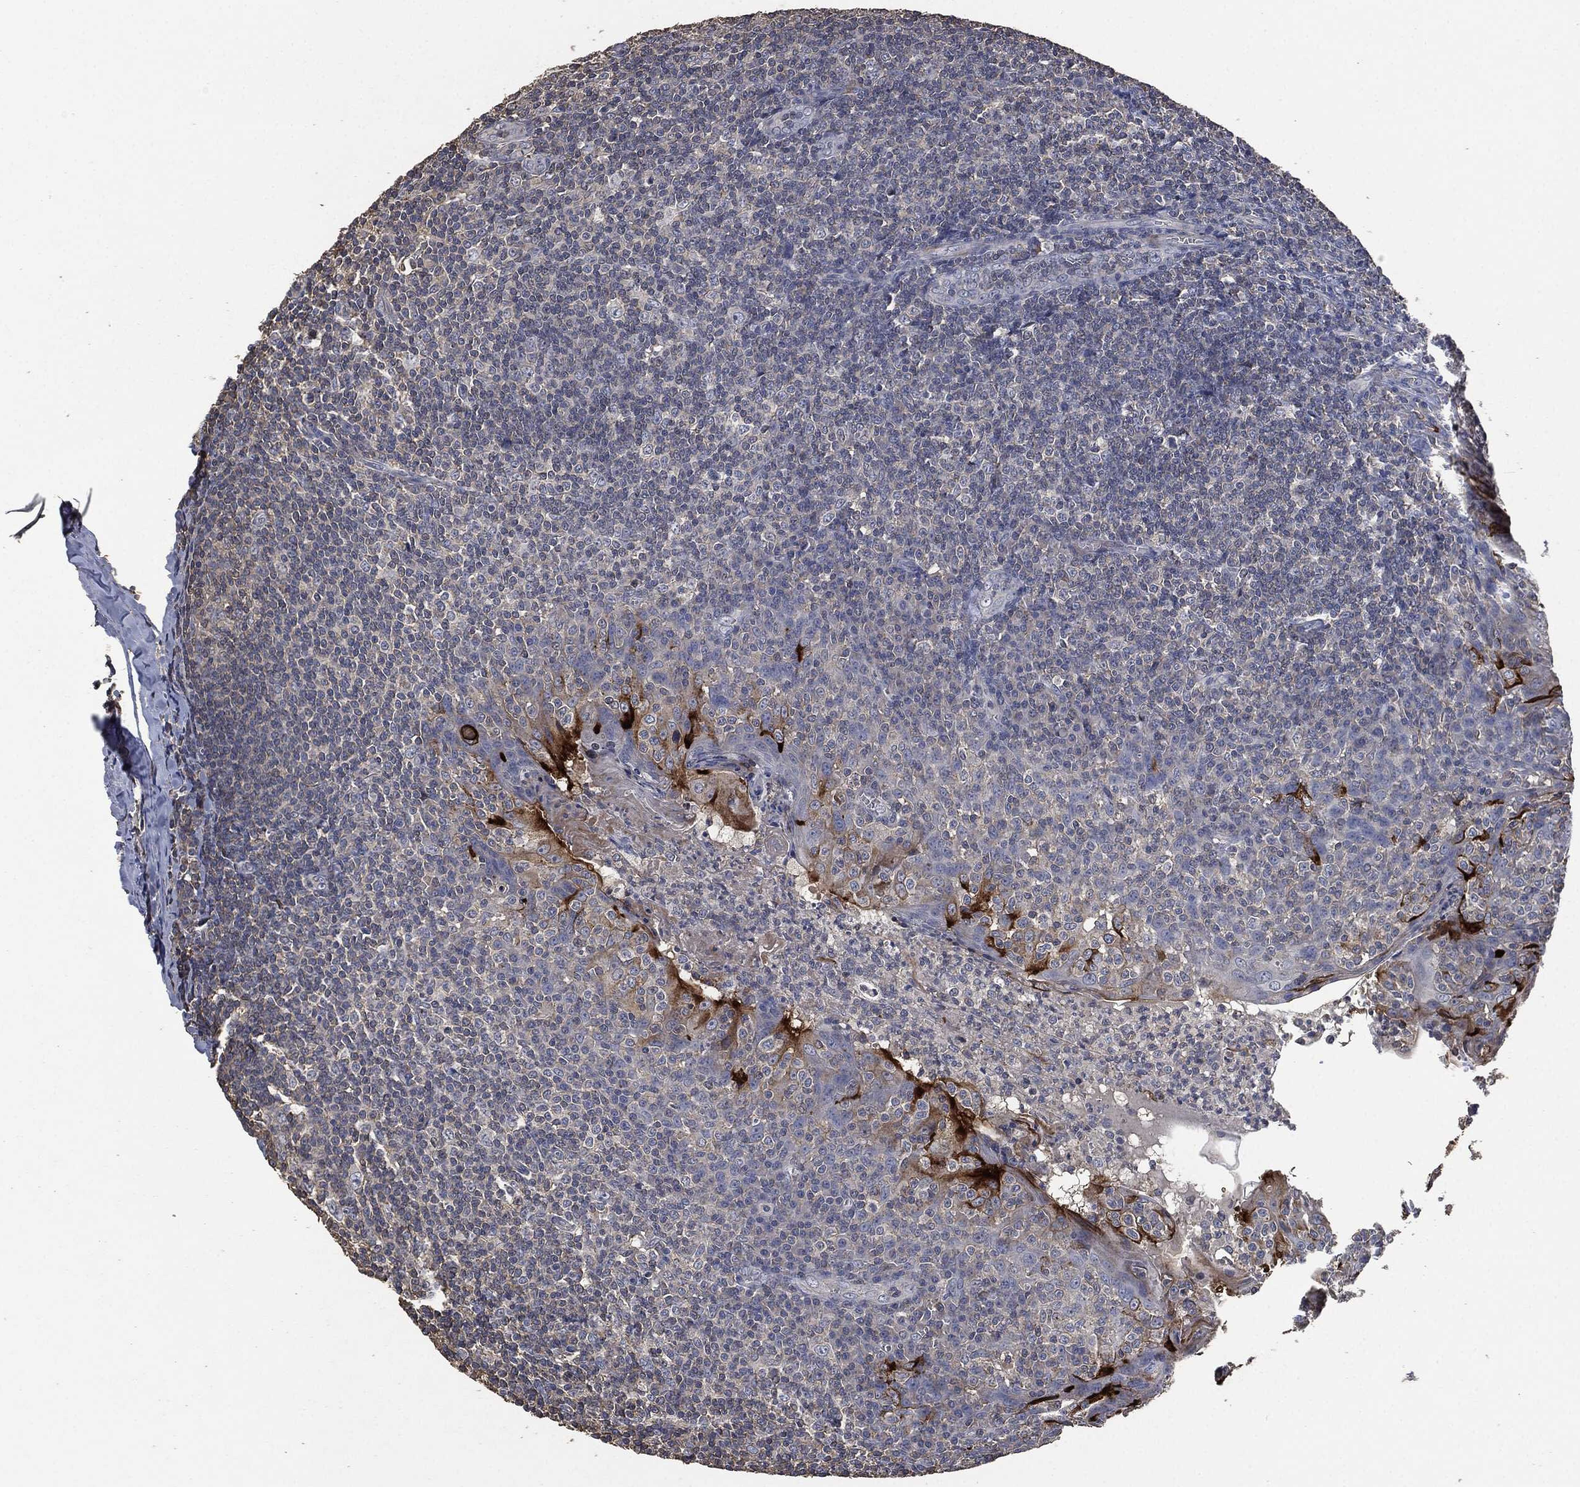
{"staining": {"intensity": "negative", "quantity": "none", "location": "none"}, "tissue": "tonsil", "cell_type": "Germinal center cells", "image_type": "normal", "snomed": [{"axis": "morphology", "description": "Normal tissue, NOS"}, {"axis": "topography", "description": "Tonsil"}], "caption": "Immunohistochemical staining of unremarkable tonsil reveals no significant positivity in germinal center cells.", "gene": "MSLN", "patient": {"sex": "male", "age": 20}}